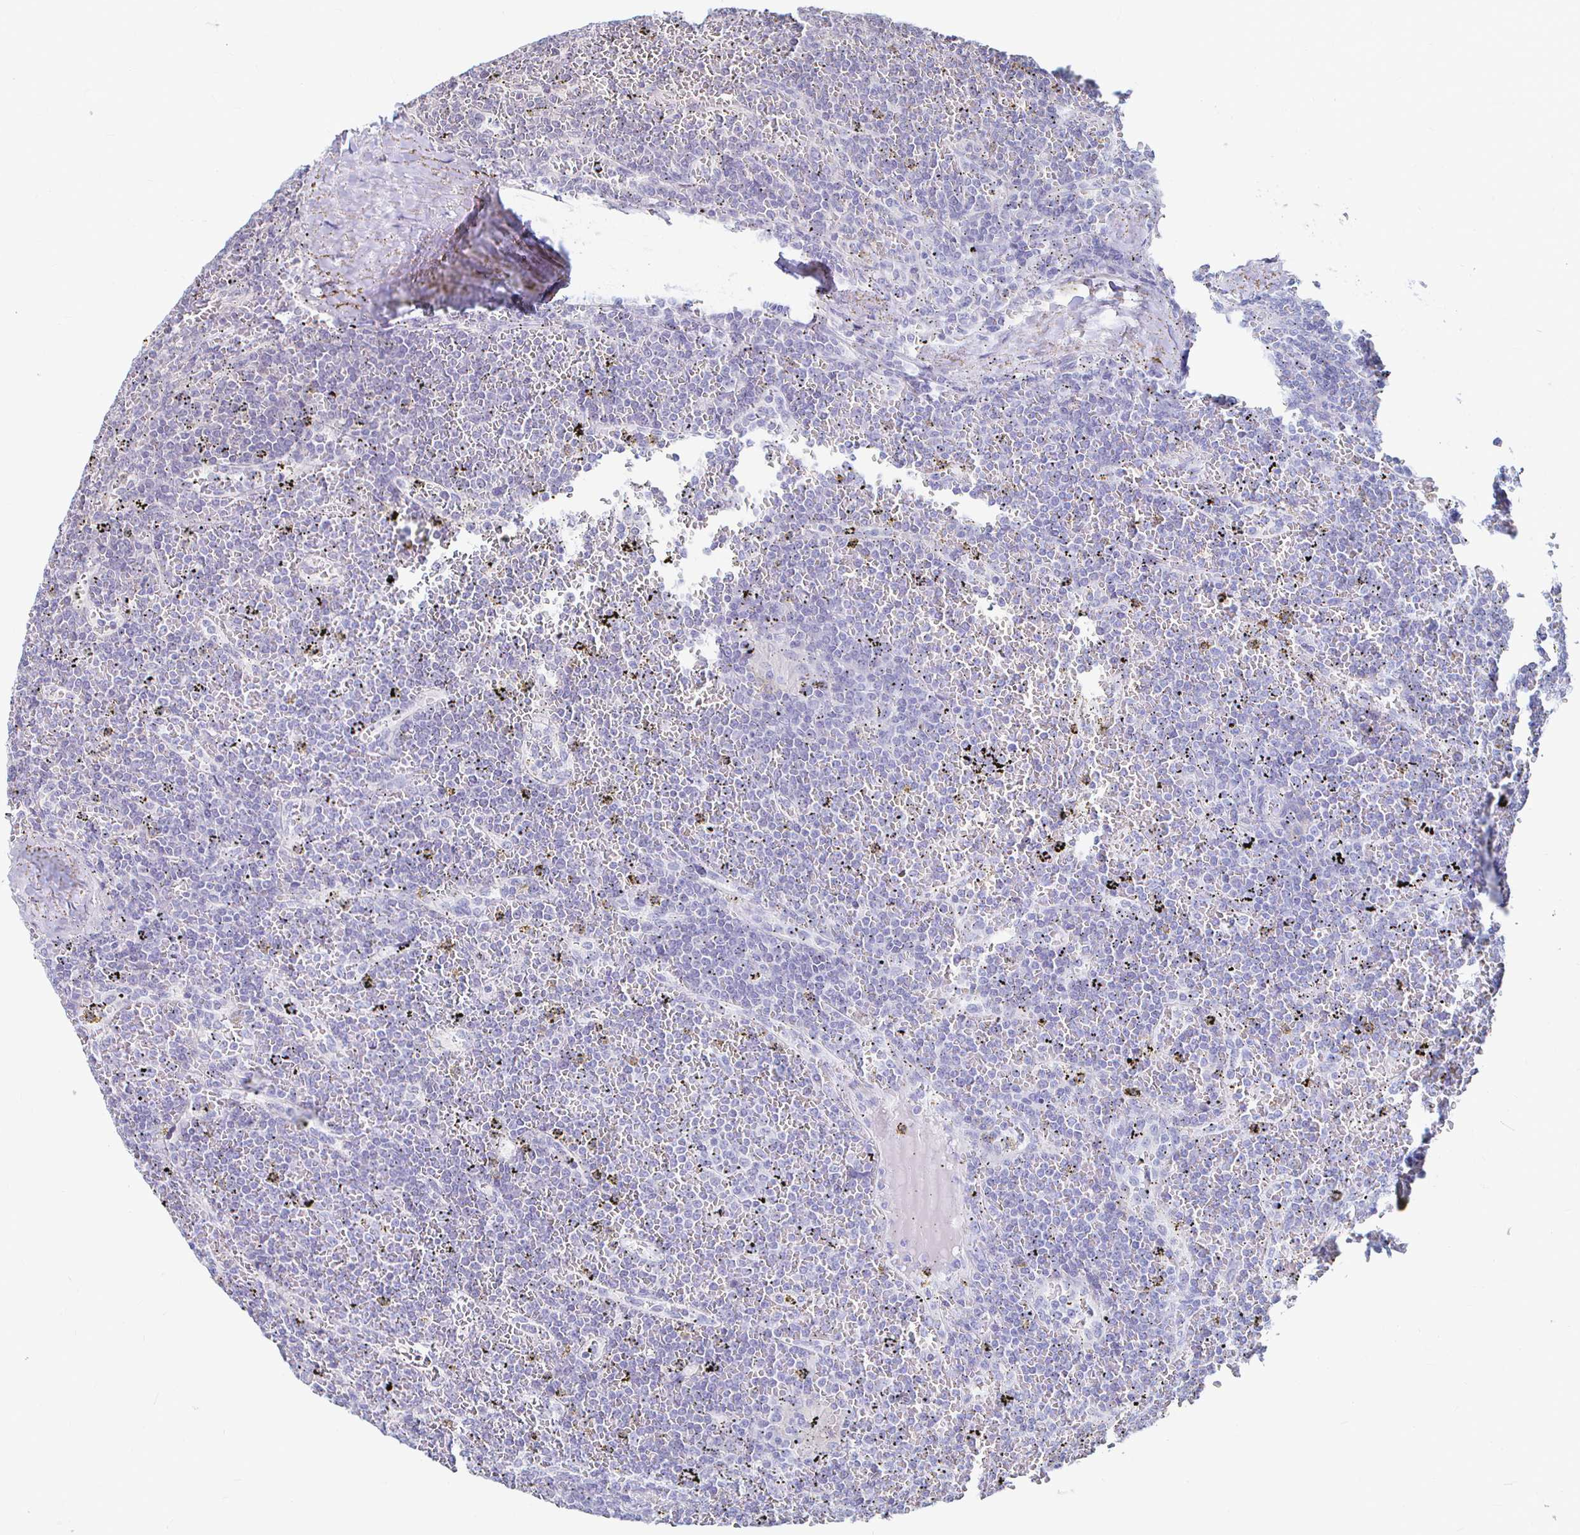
{"staining": {"intensity": "negative", "quantity": "none", "location": "none"}, "tissue": "lymphoma", "cell_type": "Tumor cells", "image_type": "cancer", "snomed": [{"axis": "morphology", "description": "Malignant lymphoma, non-Hodgkin's type, Low grade"}, {"axis": "topography", "description": "Spleen"}], "caption": "DAB (3,3'-diaminobenzidine) immunohistochemical staining of low-grade malignant lymphoma, non-Hodgkin's type demonstrates no significant staining in tumor cells.", "gene": "CAPN11", "patient": {"sex": "female", "age": 19}}